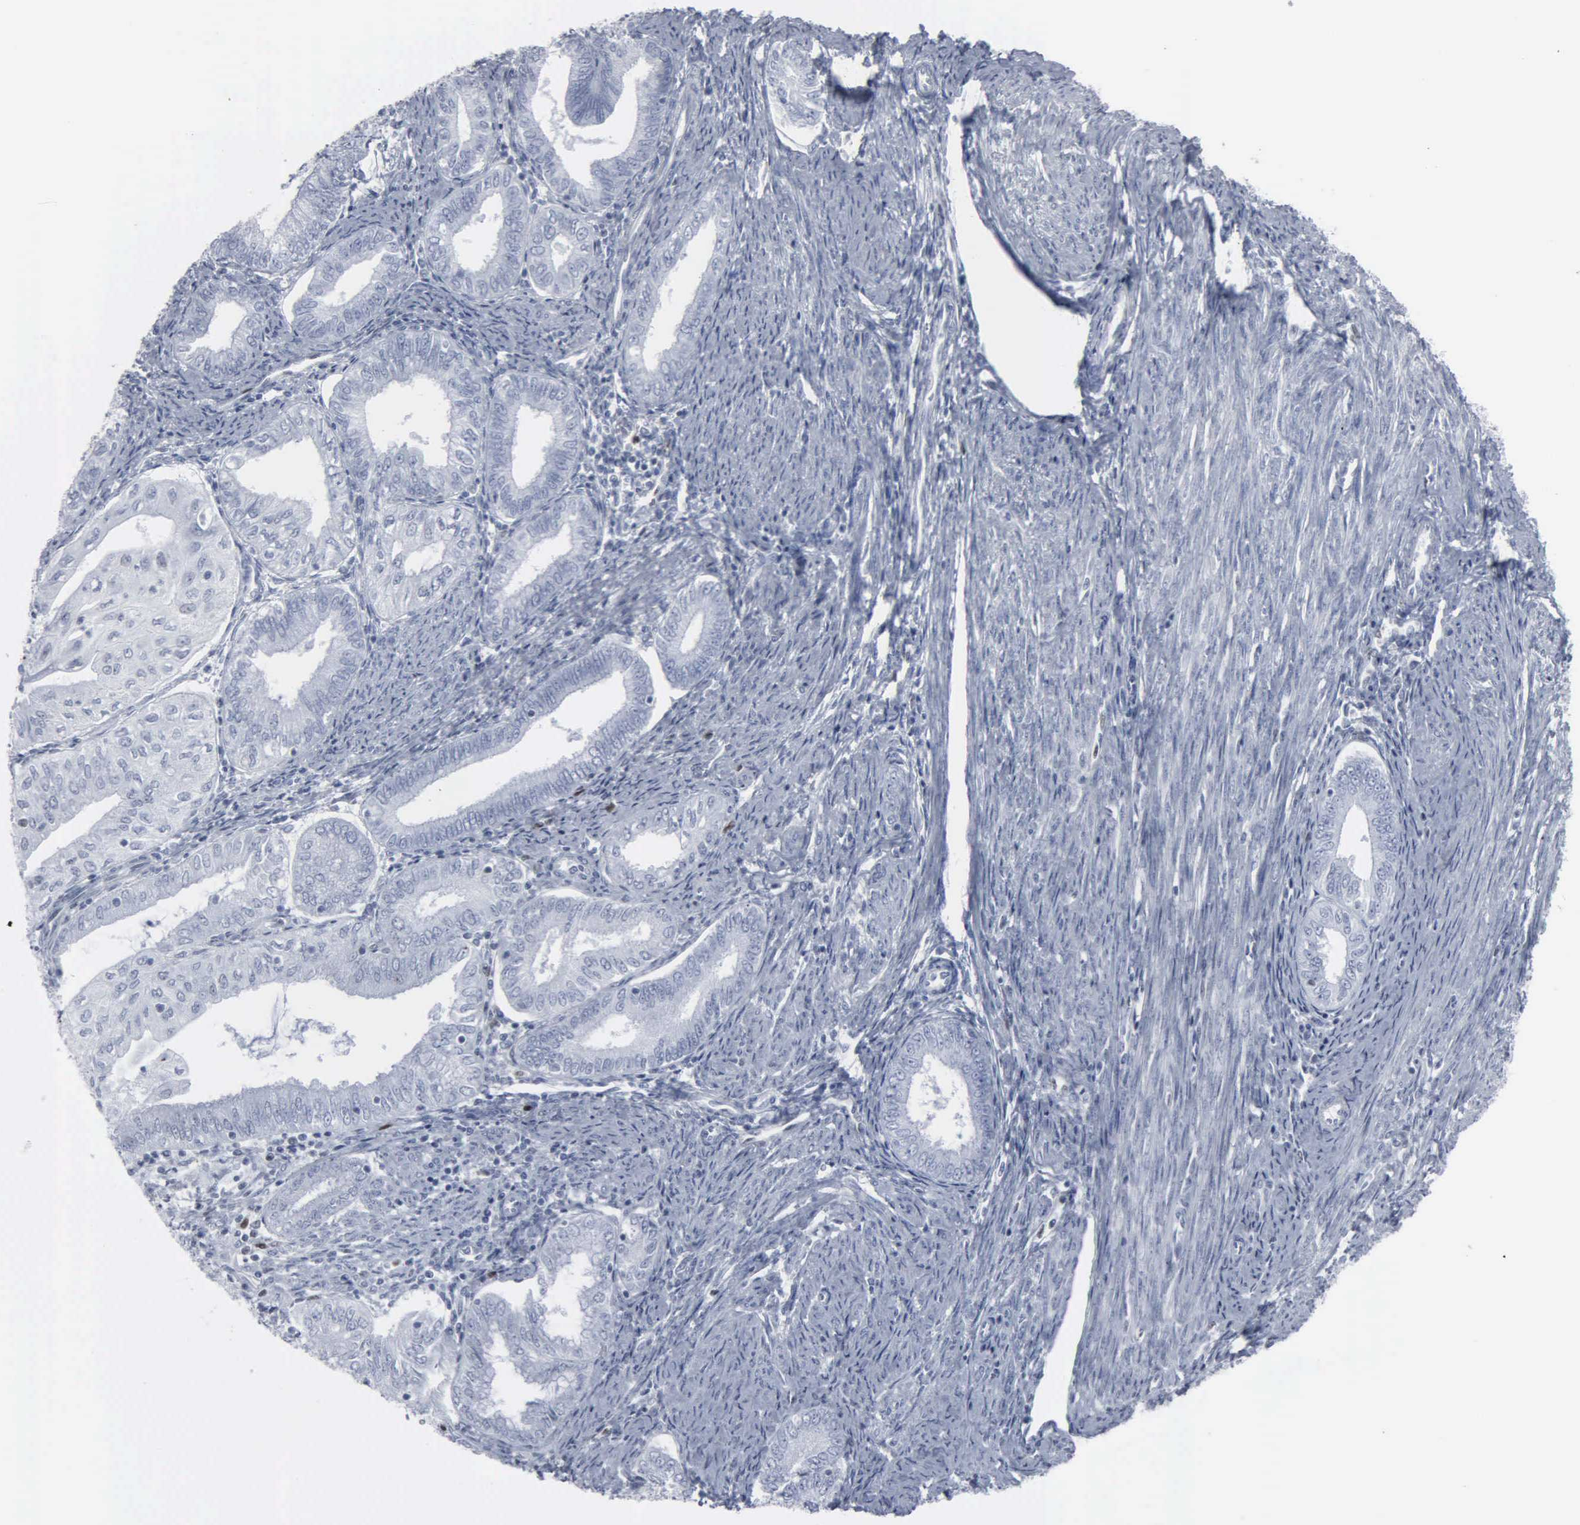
{"staining": {"intensity": "negative", "quantity": "none", "location": "none"}, "tissue": "endometrial cancer", "cell_type": "Tumor cells", "image_type": "cancer", "snomed": [{"axis": "morphology", "description": "Adenocarcinoma, NOS"}, {"axis": "topography", "description": "Endometrium"}], "caption": "High power microscopy histopathology image of an immunohistochemistry (IHC) photomicrograph of endometrial adenocarcinoma, revealing no significant positivity in tumor cells.", "gene": "CCND3", "patient": {"sex": "female", "age": 55}}